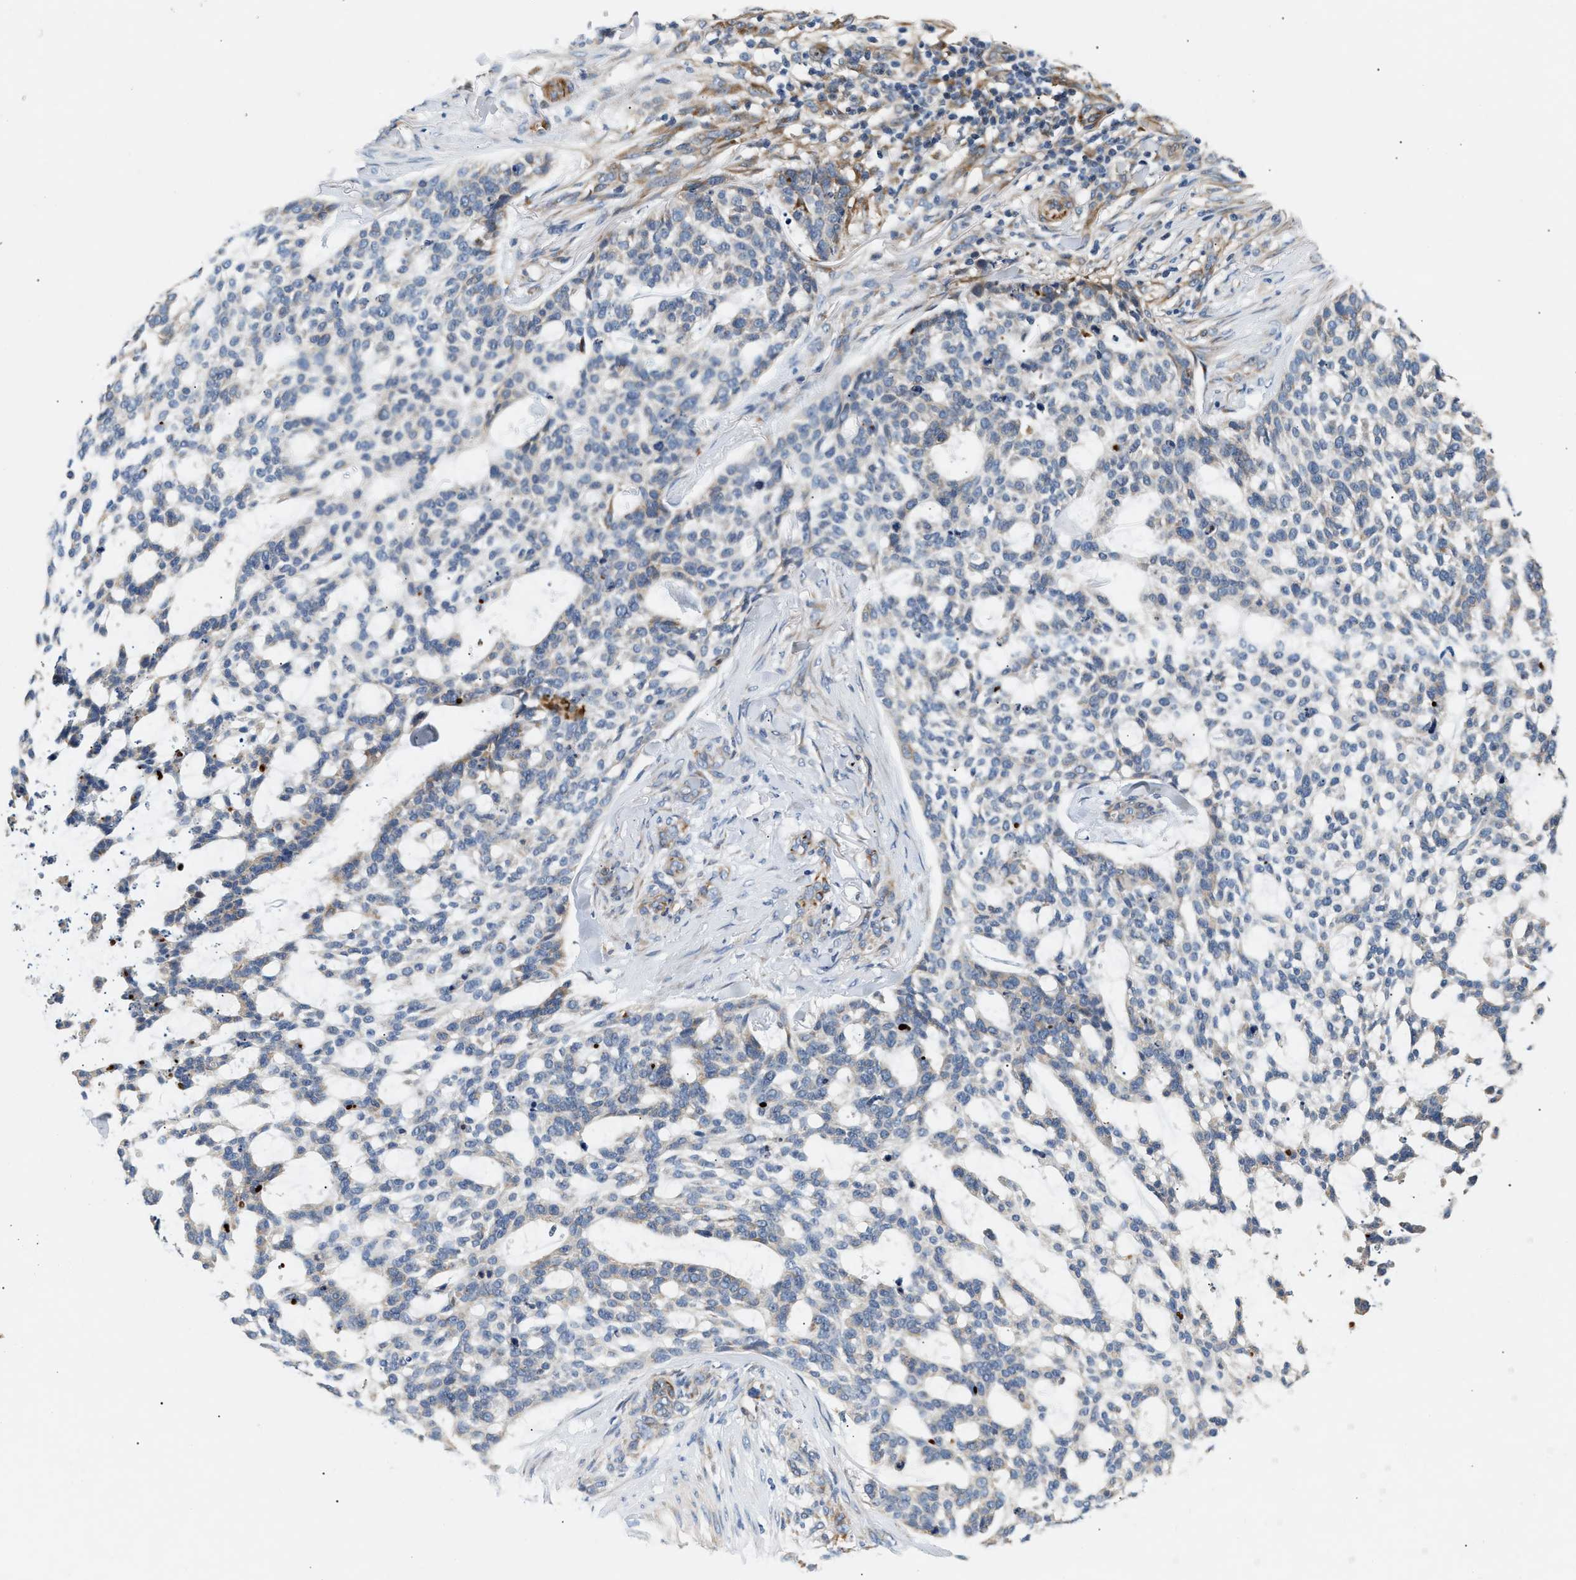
{"staining": {"intensity": "negative", "quantity": "none", "location": "none"}, "tissue": "skin cancer", "cell_type": "Tumor cells", "image_type": "cancer", "snomed": [{"axis": "morphology", "description": "Basal cell carcinoma"}, {"axis": "topography", "description": "Skin"}], "caption": "DAB (3,3'-diaminobenzidine) immunohistochemical staining of skin cancer exhibits no significant expression in tumor cells.", "gene": "IFT74", "patient": {"sex": "female", "age": 64}}